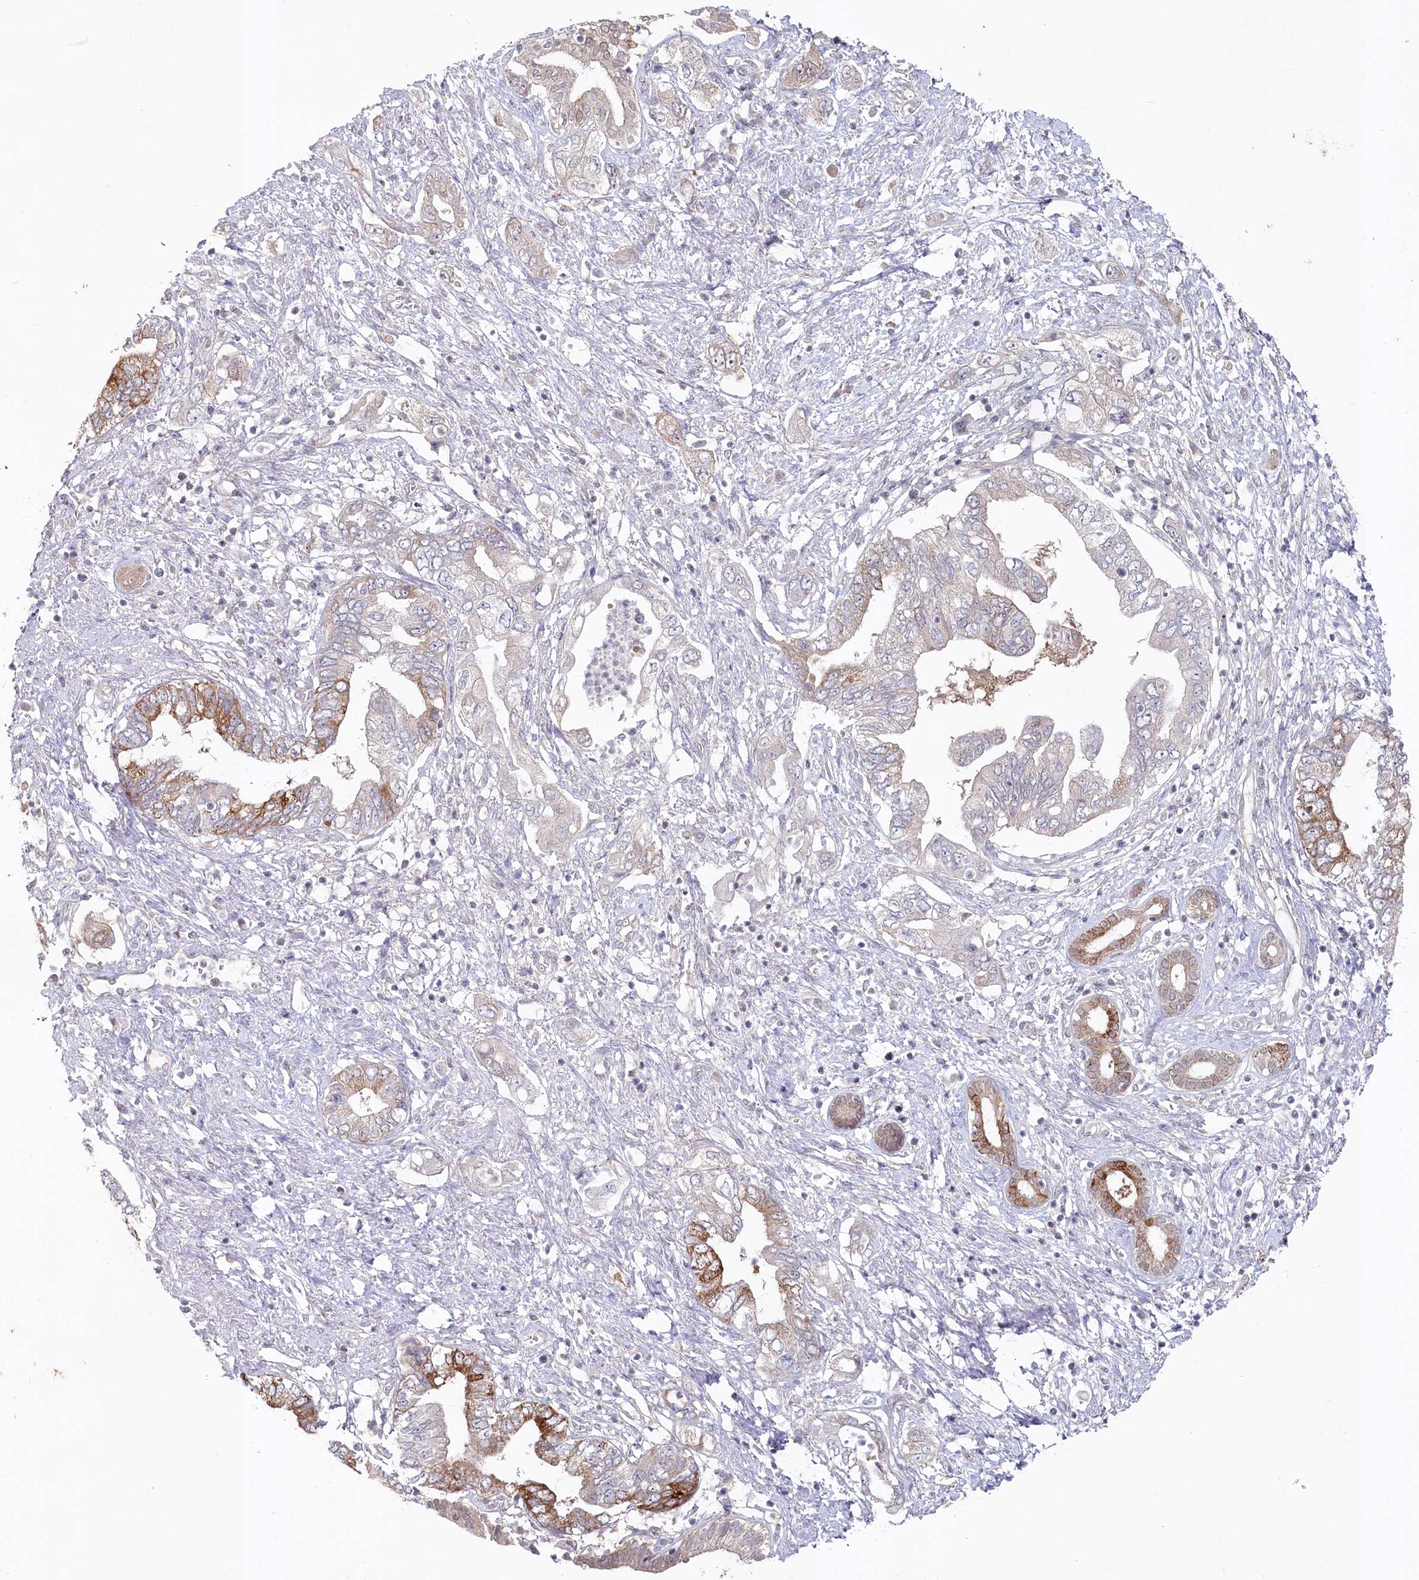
{"staining": {"intensity": "strong", "quantity": "<25%", "location": "cytoplasmic/membranous"}, "tissue": "pancreatic cancer", "cell_type": "Tumor cells", "image_type": "cancer", "snomed": [{"axis": "morphology", "description": "Adenocarcinoma, NOS"}, {"axis": "topography", "description": "Pancreas"}], "caption": "High-power microscopy captured an immunohistochemistry (IHC) photomicrograph of adenocarcinoma (pancreatic), revealing strong cytoplasmic/membranous positivity in approximately <25% of tumor cells. (IHC, brightfield microscopy, high magnification).", "gene": "AAMDC", "patient": {"sex": "female", "age": 73}}